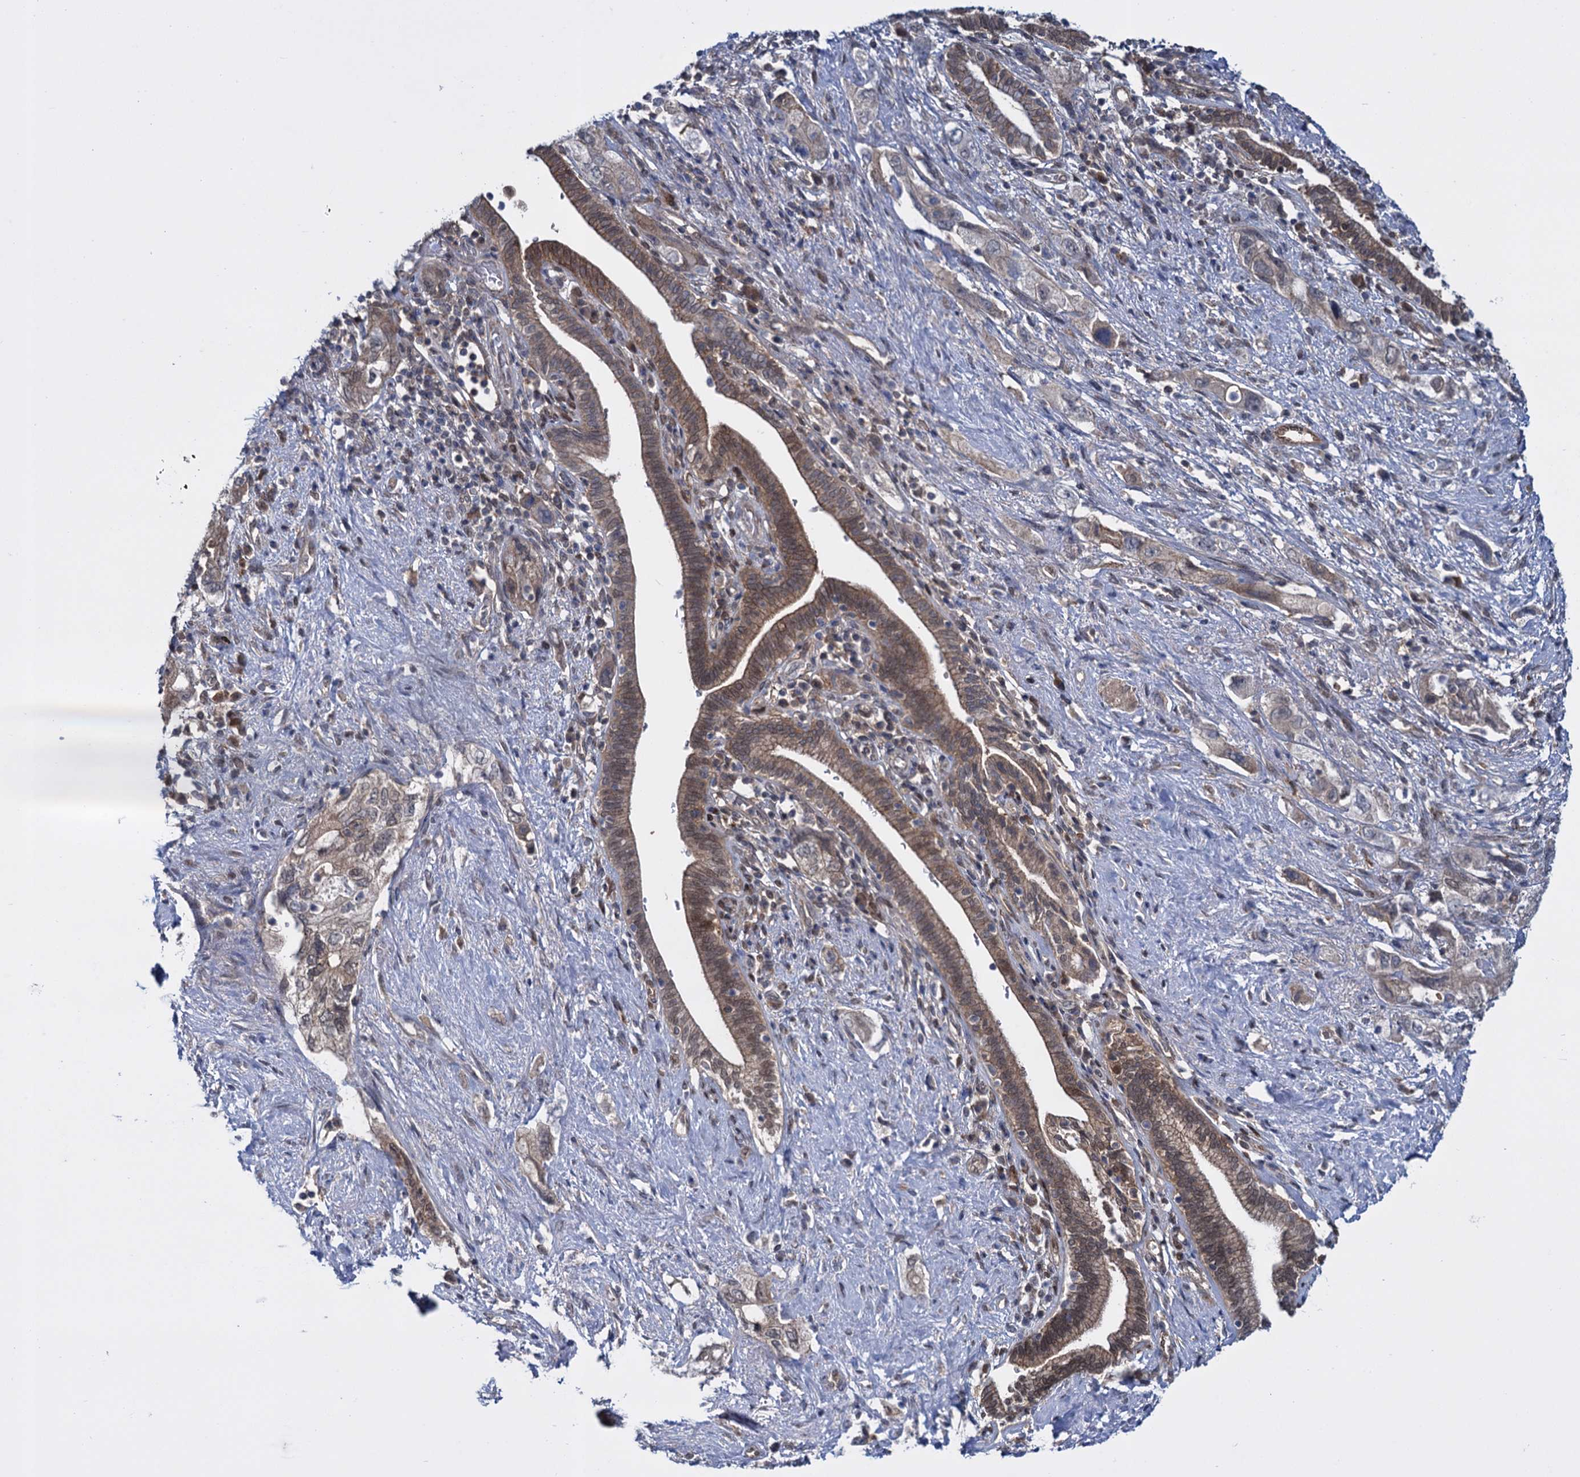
{"staining": {"intensity": "moderate", "quantity": ">75%", "location": "cytoplasmic/membranous"}, "tissue": "pancreatic cancer", "cell_type": "Tumor cells", "image_type": "cancer", "snomed": [{"axis": "morphology", "description": "Adenocarcinoma, NOS"}, {"axis": "topography", "description": "Pancreas"}], "caption": "Protein expression analysis of pancreatic adenocarcinoma shows moderate cytoplasmic/membranous positivity in about >75% of tumor cells. (brown staining indicates protein expression, while blue staining denotes nuclei).", "gene": "GLO1", "patient": {"sex": "female", "age": 73}}